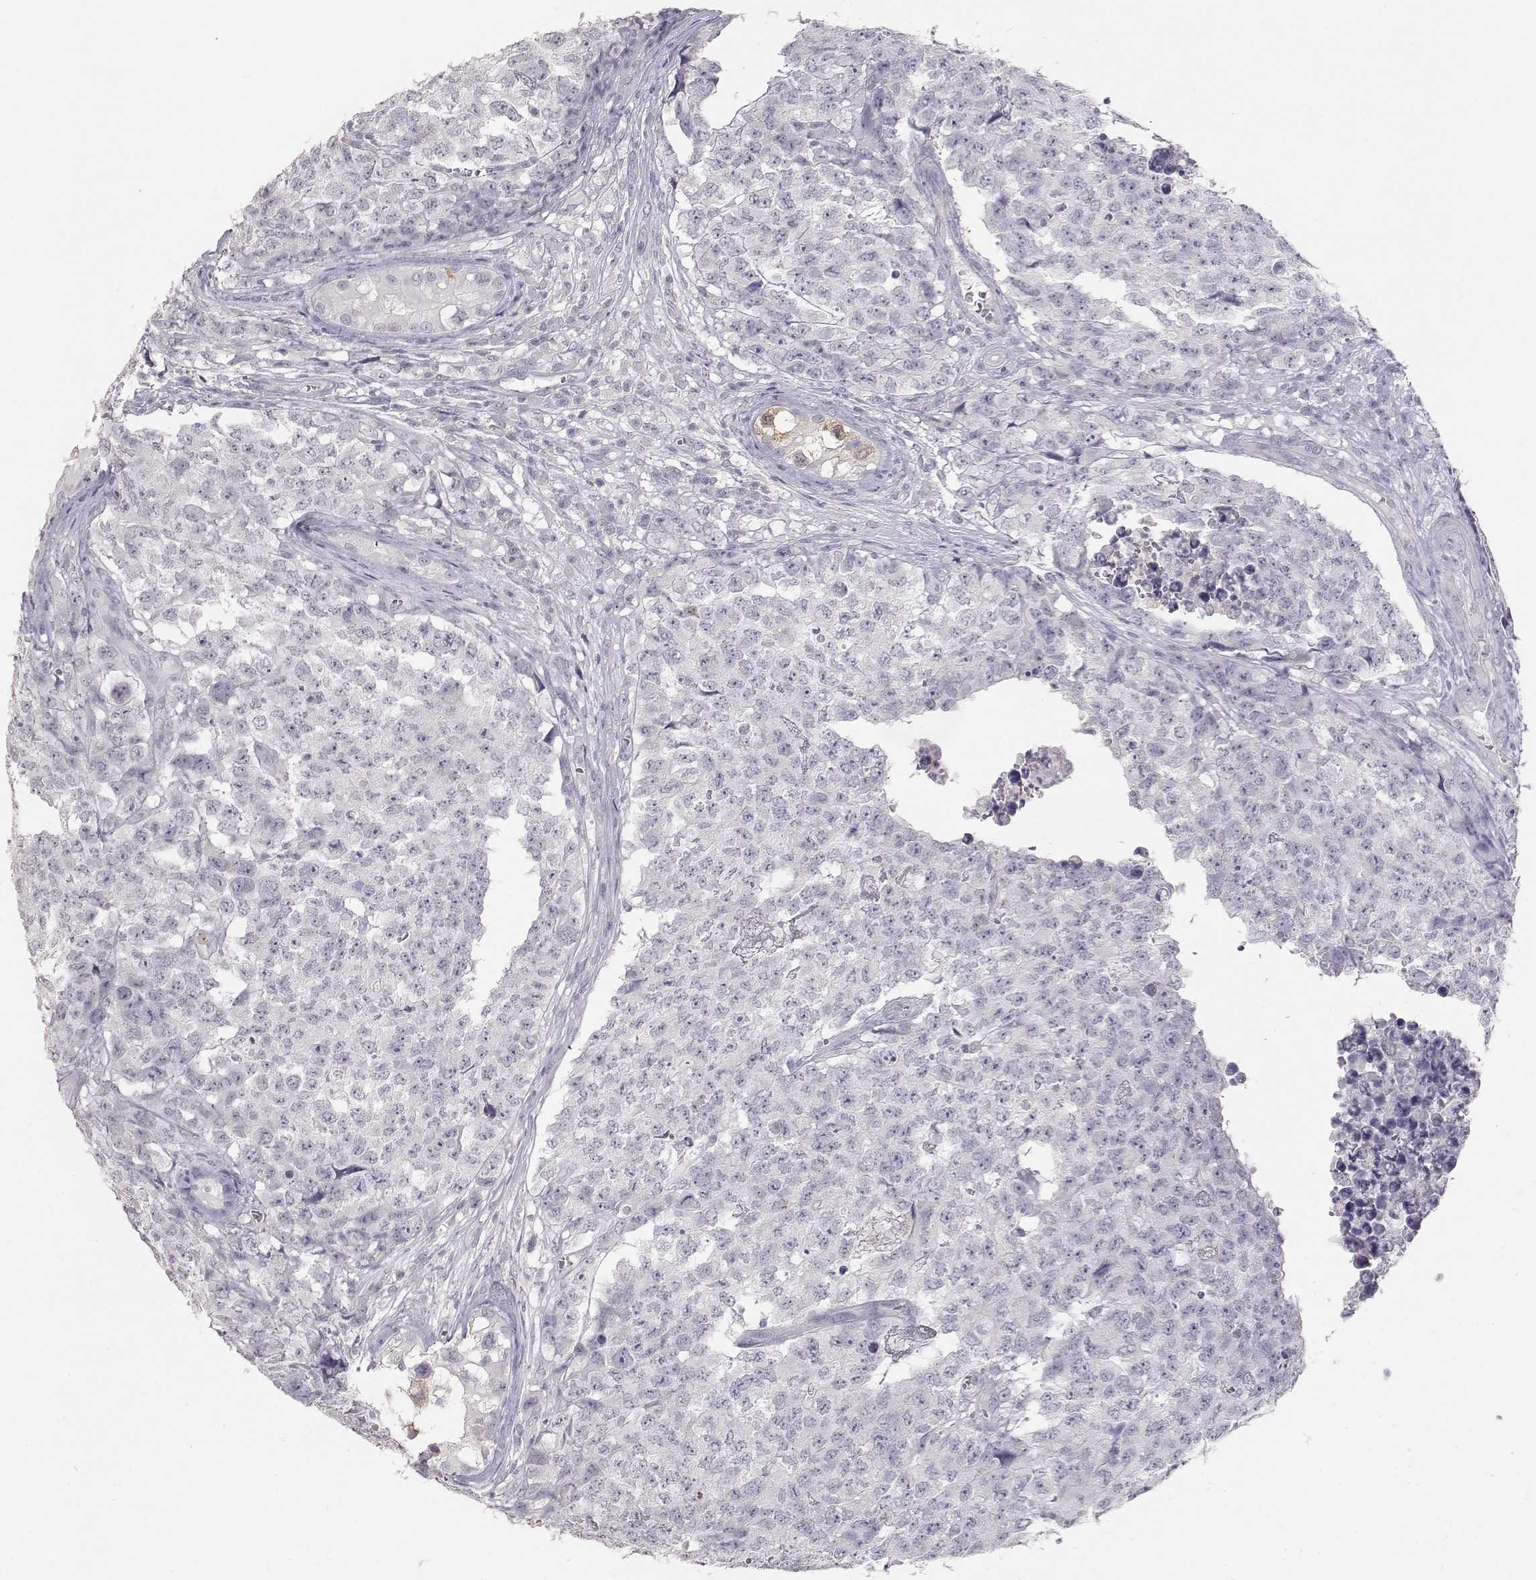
{"staining": {"intensity": "negative", "quantity": "none", "location": "none"}, "tissue": "testis cancer", "cell_type": "Tumor cells", "image_type": "cancer", "snomed": [{"axis": "morphology", "description": "Carcinoma, Embryonal, NOS"}, {"axis": "topography", "description": "Testis"}], "caption": "IHC of testis cancer (embryonal carcinoma) exhibits no positivity in tumor cells.", "gene": "TKTL1", "patient": {"sex": "male", "age": 23}}